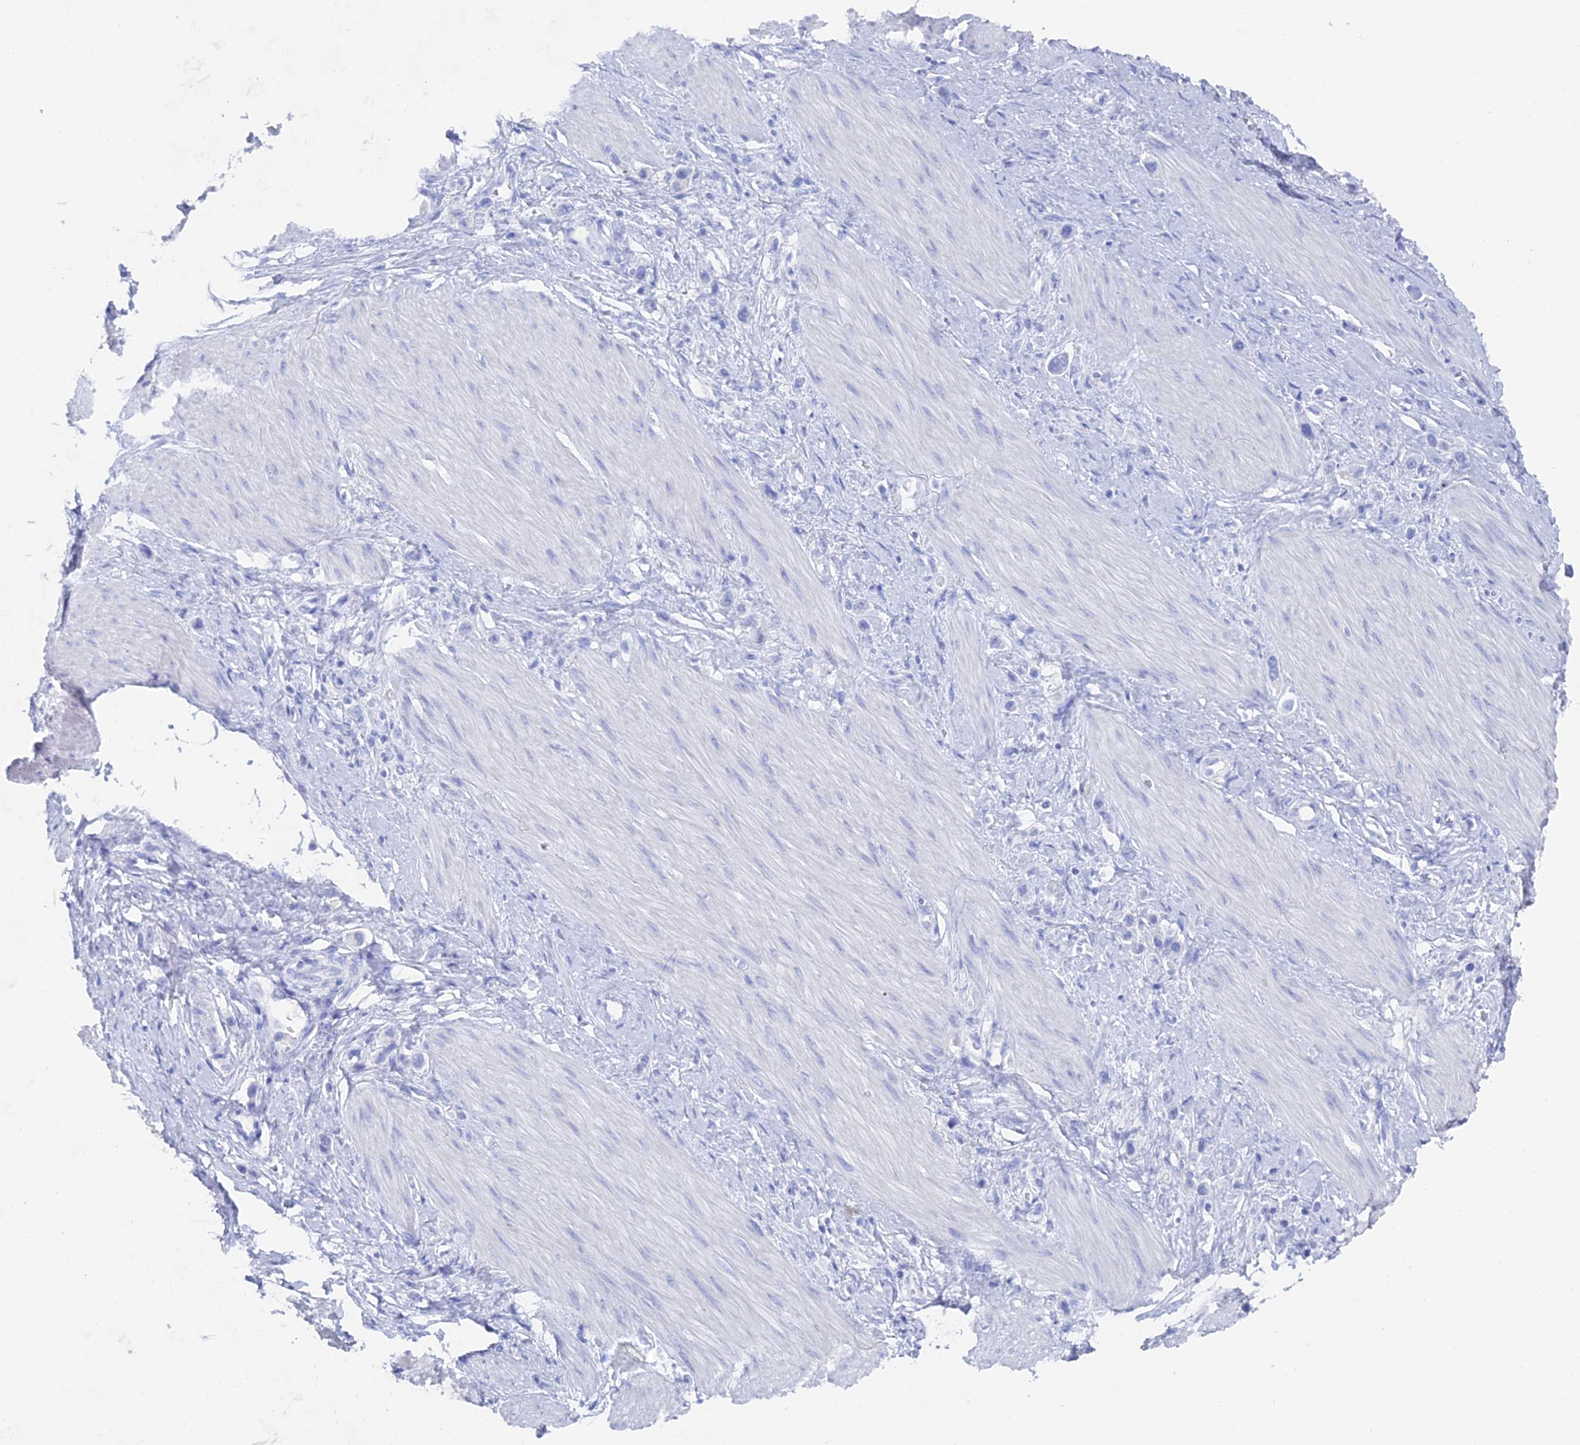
{"staining": {"intensity": "negative", "quantity": "none", "location": "none"}, "tissue": "stomach cancer", "cell_type": "Tumor cells", "image_type": "cancer", "snomed": [{"axis": "morphology", "description": "Adenocarcinoma, NOS"}, {"axis": "topography", "description": "Stomach"}], "caption": "Immunohistochemical staining of human stomach cancer (adenocarcinoma) exhibits no significant expression in tumor cells.", "gene": "ENPP3", "patient": {"sex": "female", "age": 65}}